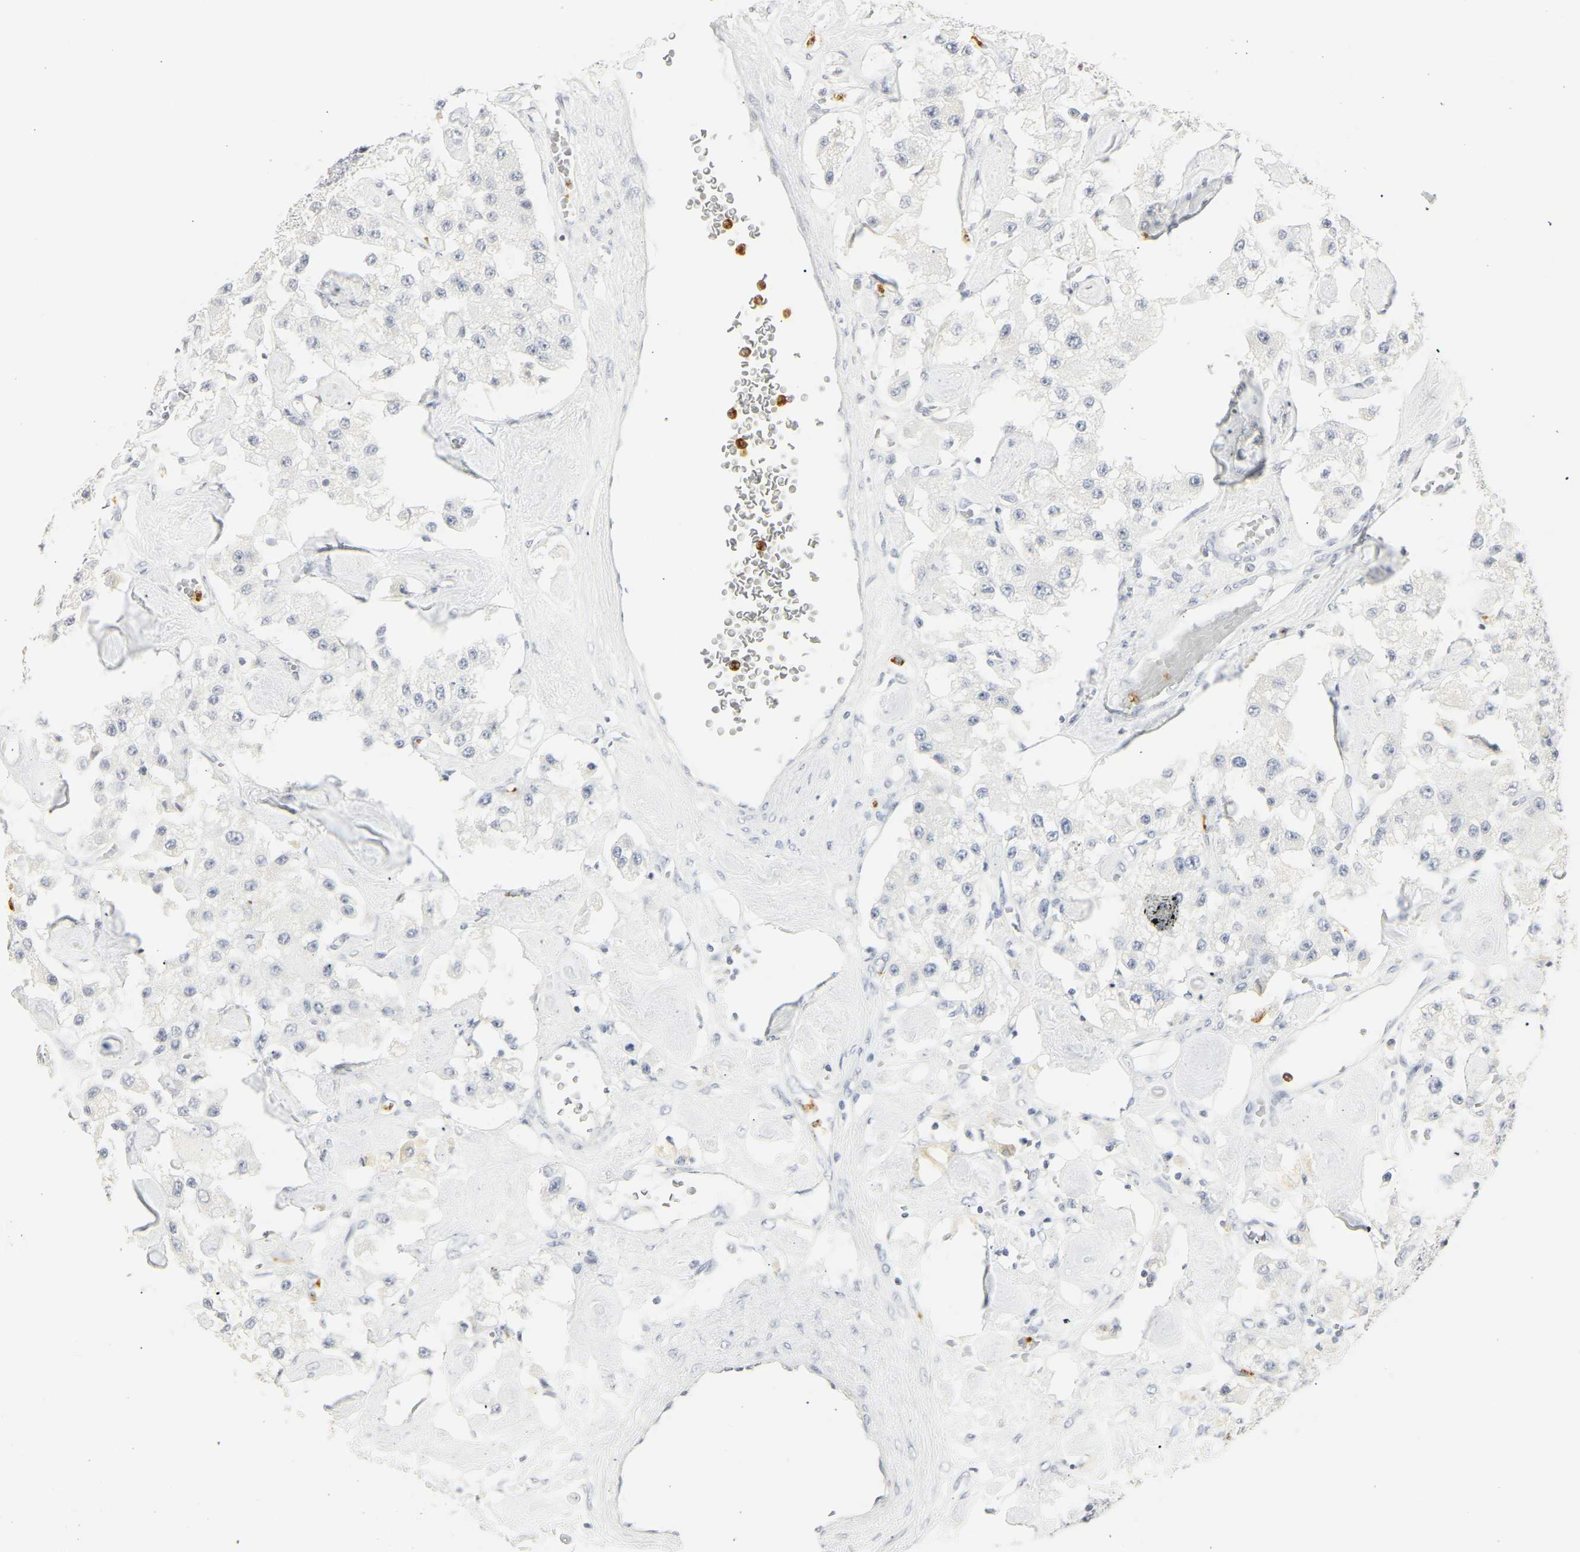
{"staining": {"intensity": "negative", "quantity": "none", "location": "none"}, "tissue": "carcinoid", "cell_type": "Tumor cells", "image_type": "cancer", "snomed": [{"axis": "morphology", "description": "Carcinoid, malignant, NOS"}, {"axis": "topography", "description": "Pancreas"}], "caption": "Immunohistochemistry (IHC) image of neoplastic tissue: carcinoid (malignant) stained with DAB (3,3'-diaminobenzidine) reveals no significant protein staining in tumor cells. (DAB (3,3'-diaminobenzidine) immunohistochemistry (IHC) with hematoxylin counter stain).", "gene": "MPO", "patient": {"sex": "male", "age": 41}}